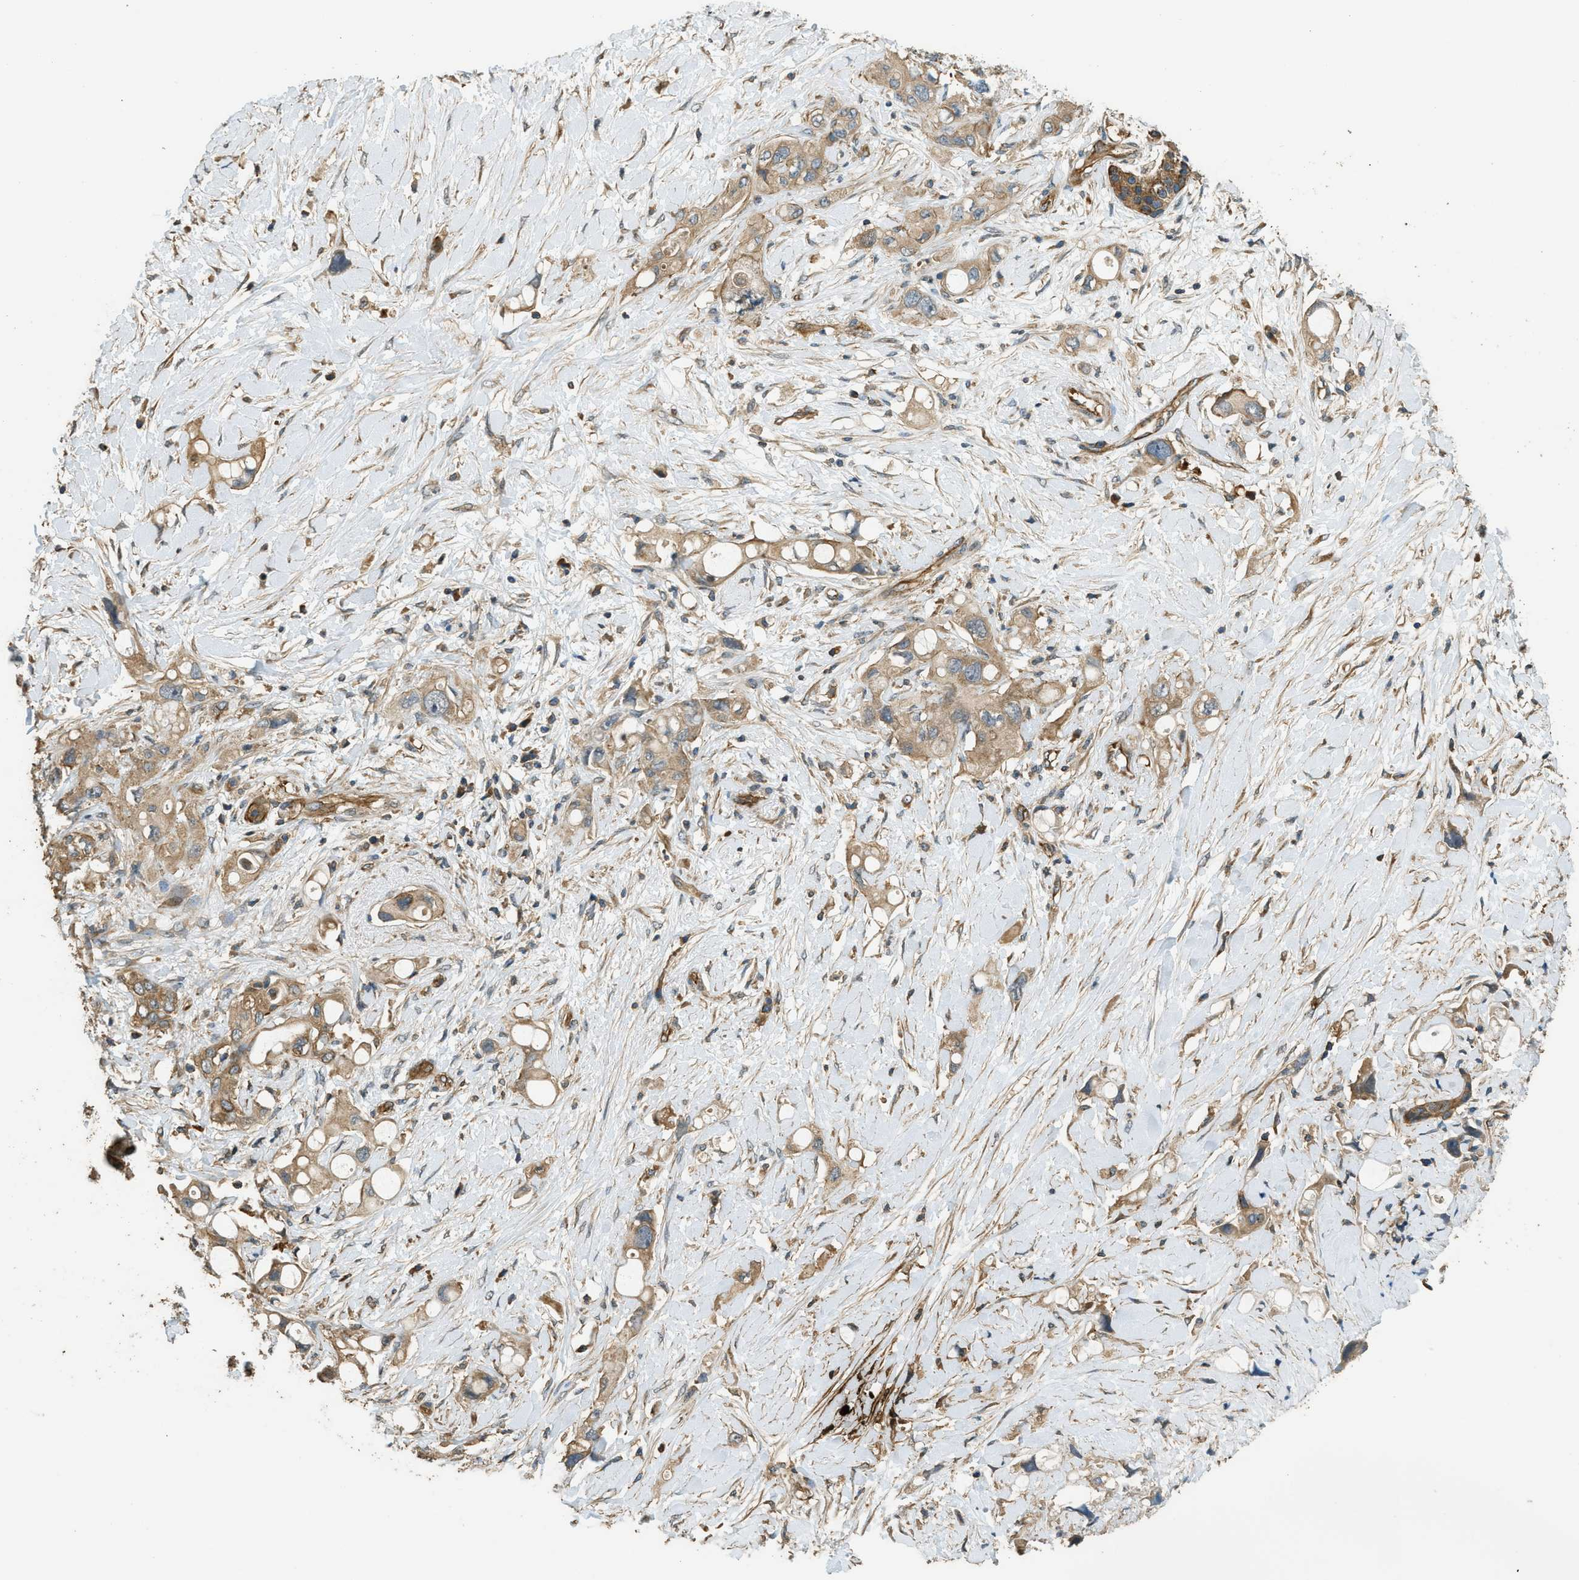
{"staining": {"intensity": "moderate", "quantity": ">75%", "location": "cytoplasmic/membranous"}, "tissue": "pancreatic cancer", "cell_type": "Tumor cells", "image_type": "cancer", "snomed": [{"axis": "morphology", "description": "Adenocarcinoma, NOS"}, {"axis": "topography", "description": "Pancreas"}], "caption": "Immunohistochemical staining of human pancreatic adenocarcinoma demonstrates medium levels of moderate cytoplasmic/membranous protein positivity in about >75% of tumor cells.", "gene": "MARS1", "patient": {"sex": "female", "age": 56}}